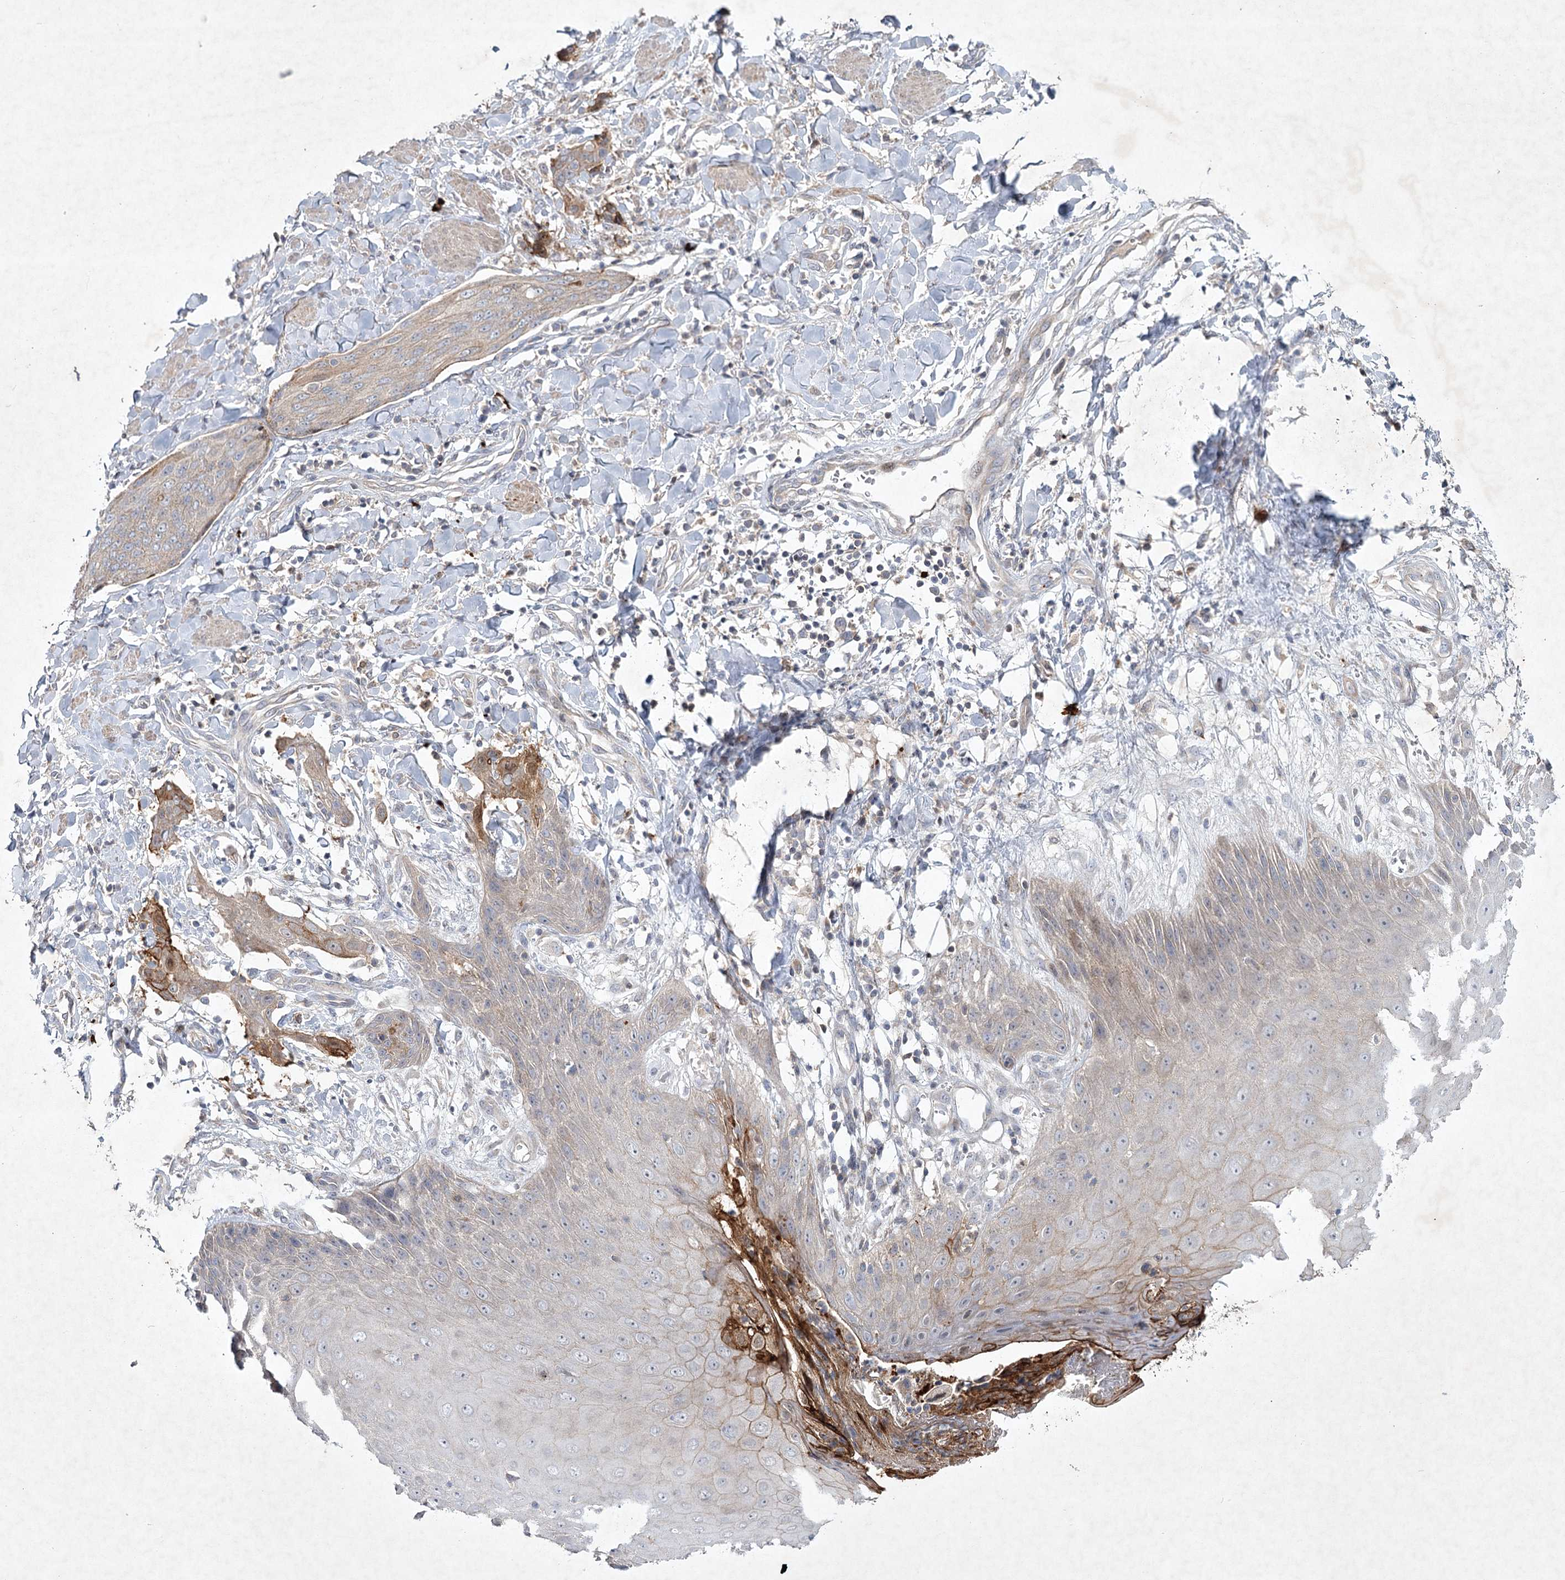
{"staining": {"intensity": "strong", "quantity": "<25%", "location": "cytoplasmic/membranous"}, "tissue": "skin cancer", "cell_type": "Tumor cells", "image_type": "cancer", "snomed": [{"axis": "morphology", "description": "Squamous cell carcinoma, NOS"}, {"axis": "topography", "description": "Skin"}, {"axis": "topography", "description": "Vulva"}], "caption": "Immunohistochemistry histopathology image of neoplastic tissue: human squamous cell carcinoma (skin) stained using immunohistochemistry reveals medium levels of strong protein expression localized specifically in the cytoplasmic/membranous of tumor cells, appearing as a cytoplasmic/membranous brown color.", "gene": "MAP3K13", "patient": {"sex": "female", "age": 85}}